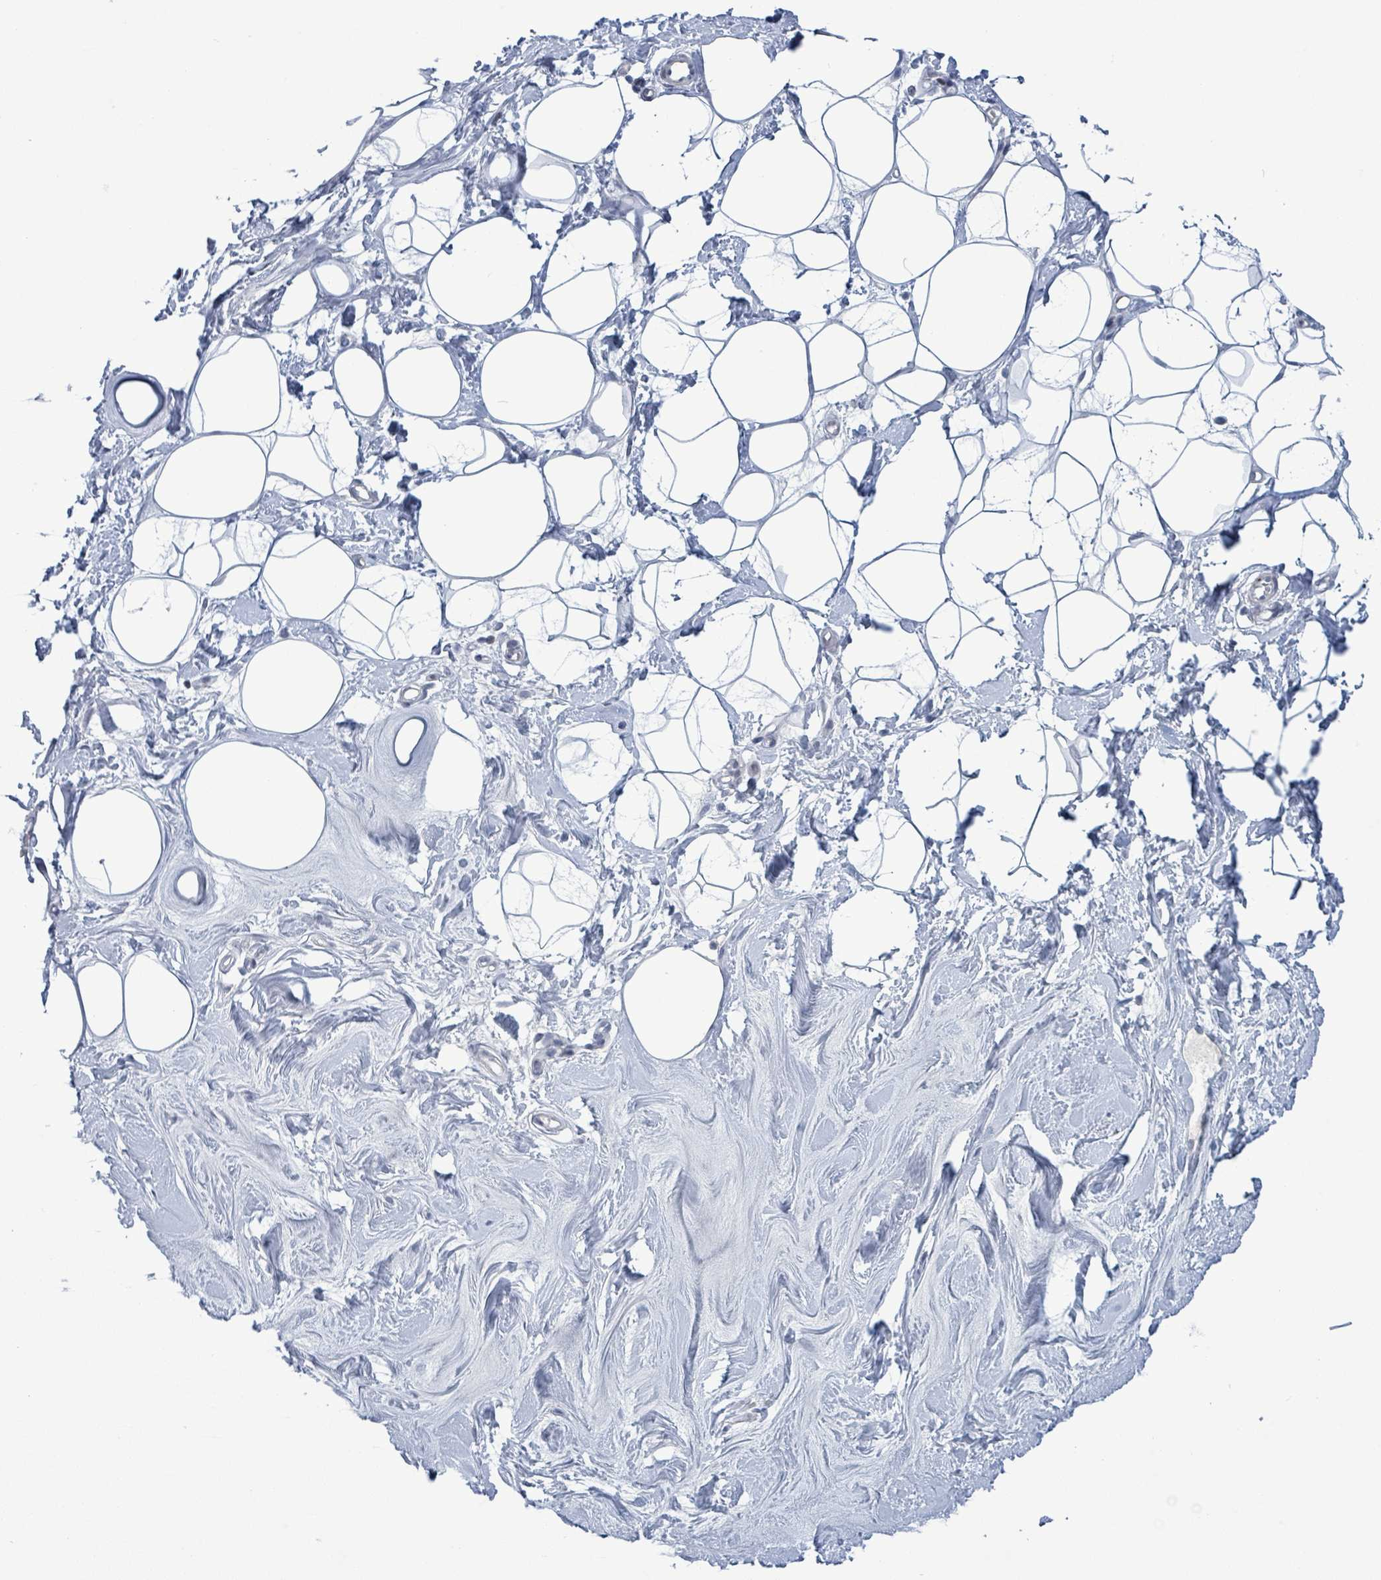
{"staining": {"intensity": "negative", "quantity": "none", "location": "none"}, "tissue": "breast", "cell_type": "Adipocytes", "image_type": "normal", "snomed": [{"axis": "morphology", "description": "Normal tissue, NOS"}, {"axis": "topography", "description": "Breast"}], "caption": "The photomicrograph displays no staining of adipocytes in benign breast. The staining was performed using DAB (3,3'-diaminobenzidine) to visualize the protein expression in brown, while the nuclei were stained in blue with hematoxylin (Magnification: 20x).", "gene": "NTN3", "patient": {"sex": "female", "age": 27}}